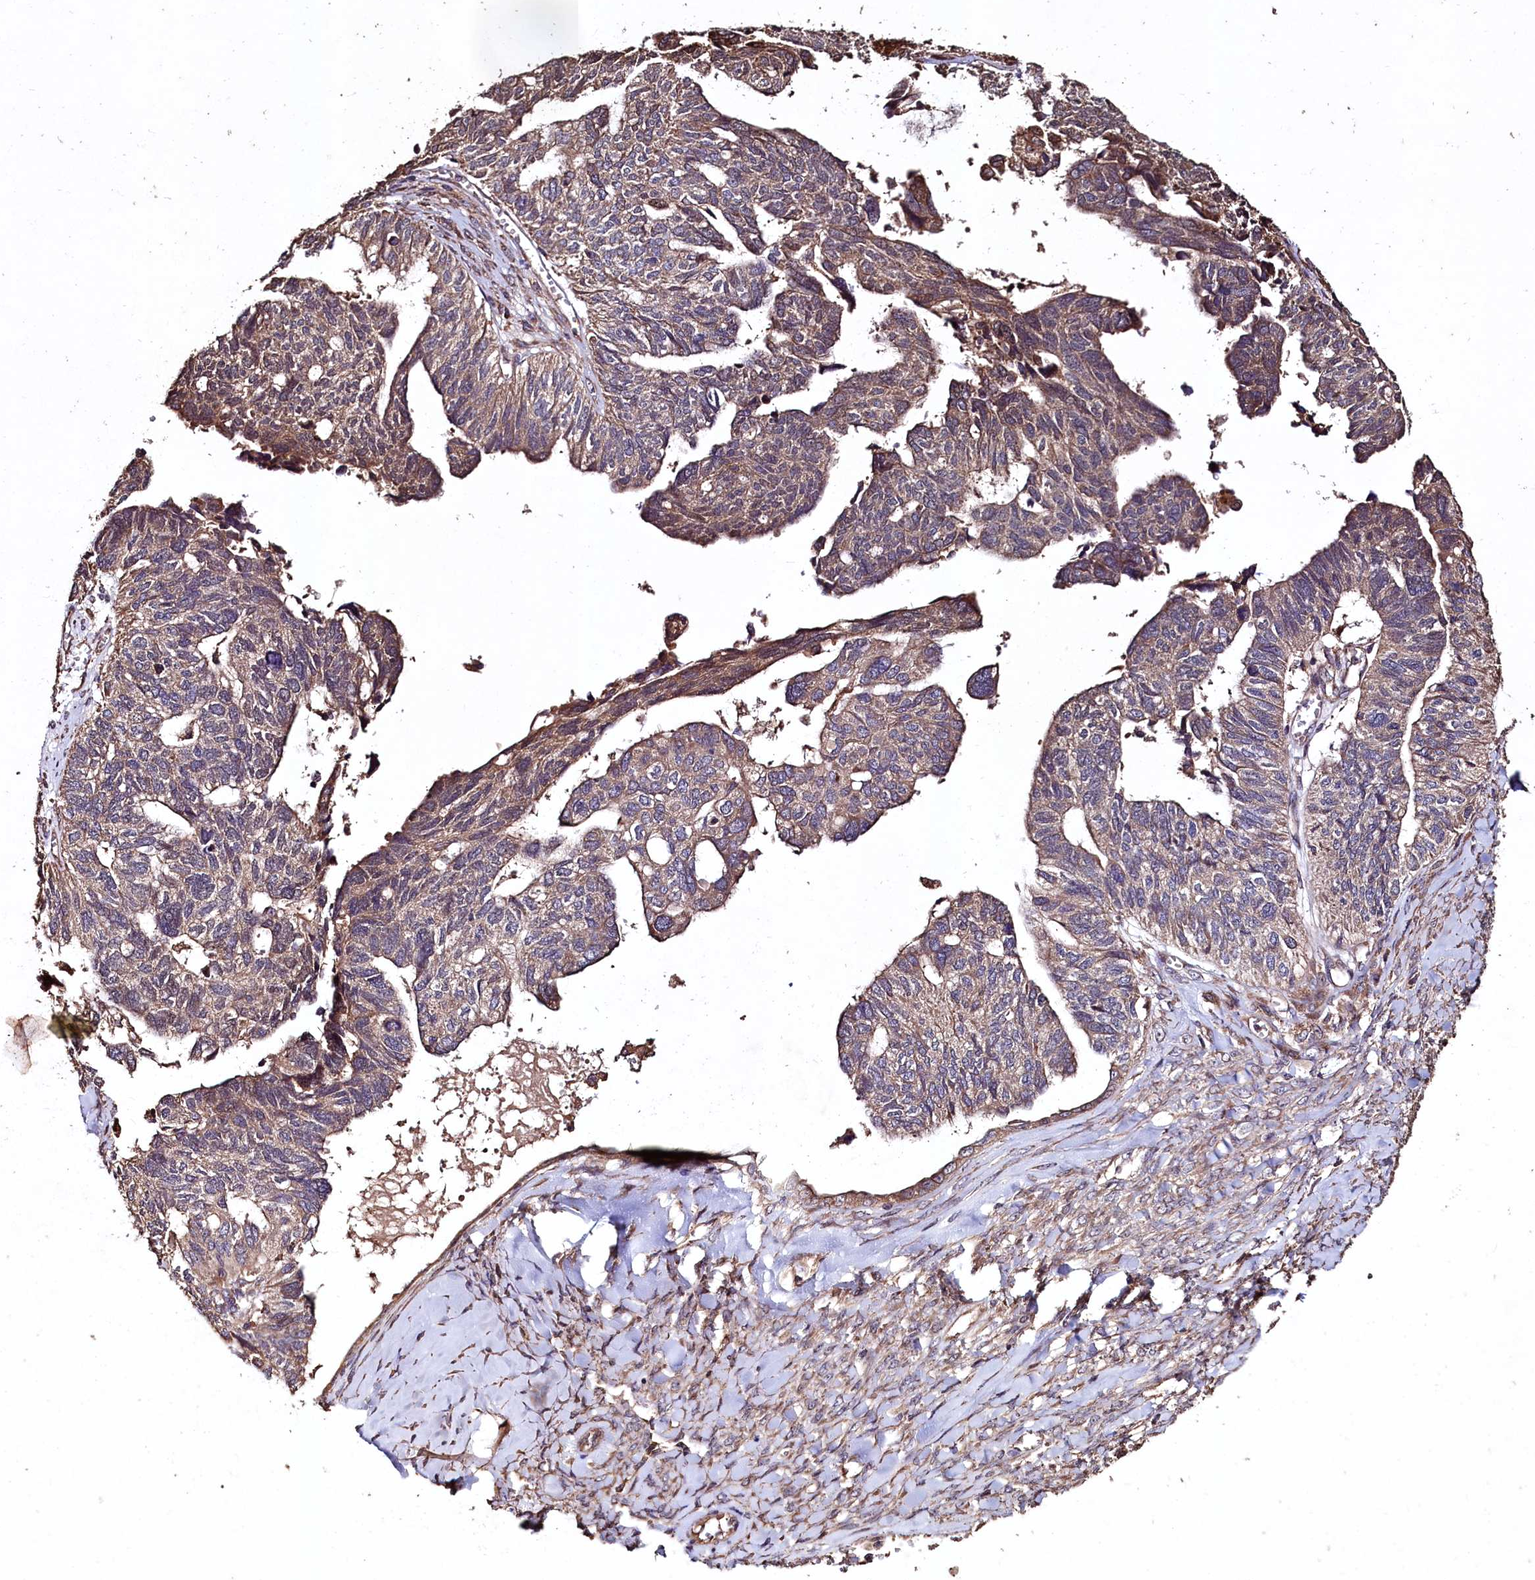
{"staining": {"intensity": "moderate", "quantity": "<25%", "location": "cytoplasmic/membranous"}, "tissue": "ovarian cancer", "cell_type": "Tumor cells", "image_type": "cancer", "snomed": [{"axis": "morphology", "description": "Cystadenocarcinoma, serous, NOS"}, {"axis": "topography", "description": "Ovary"}], "caption": "Ovarian cancer stained with a protein marker displays moderate staining in tumor cells.", "gene": "TMEM98", "patient": {"sex": "female", "age": 79}}